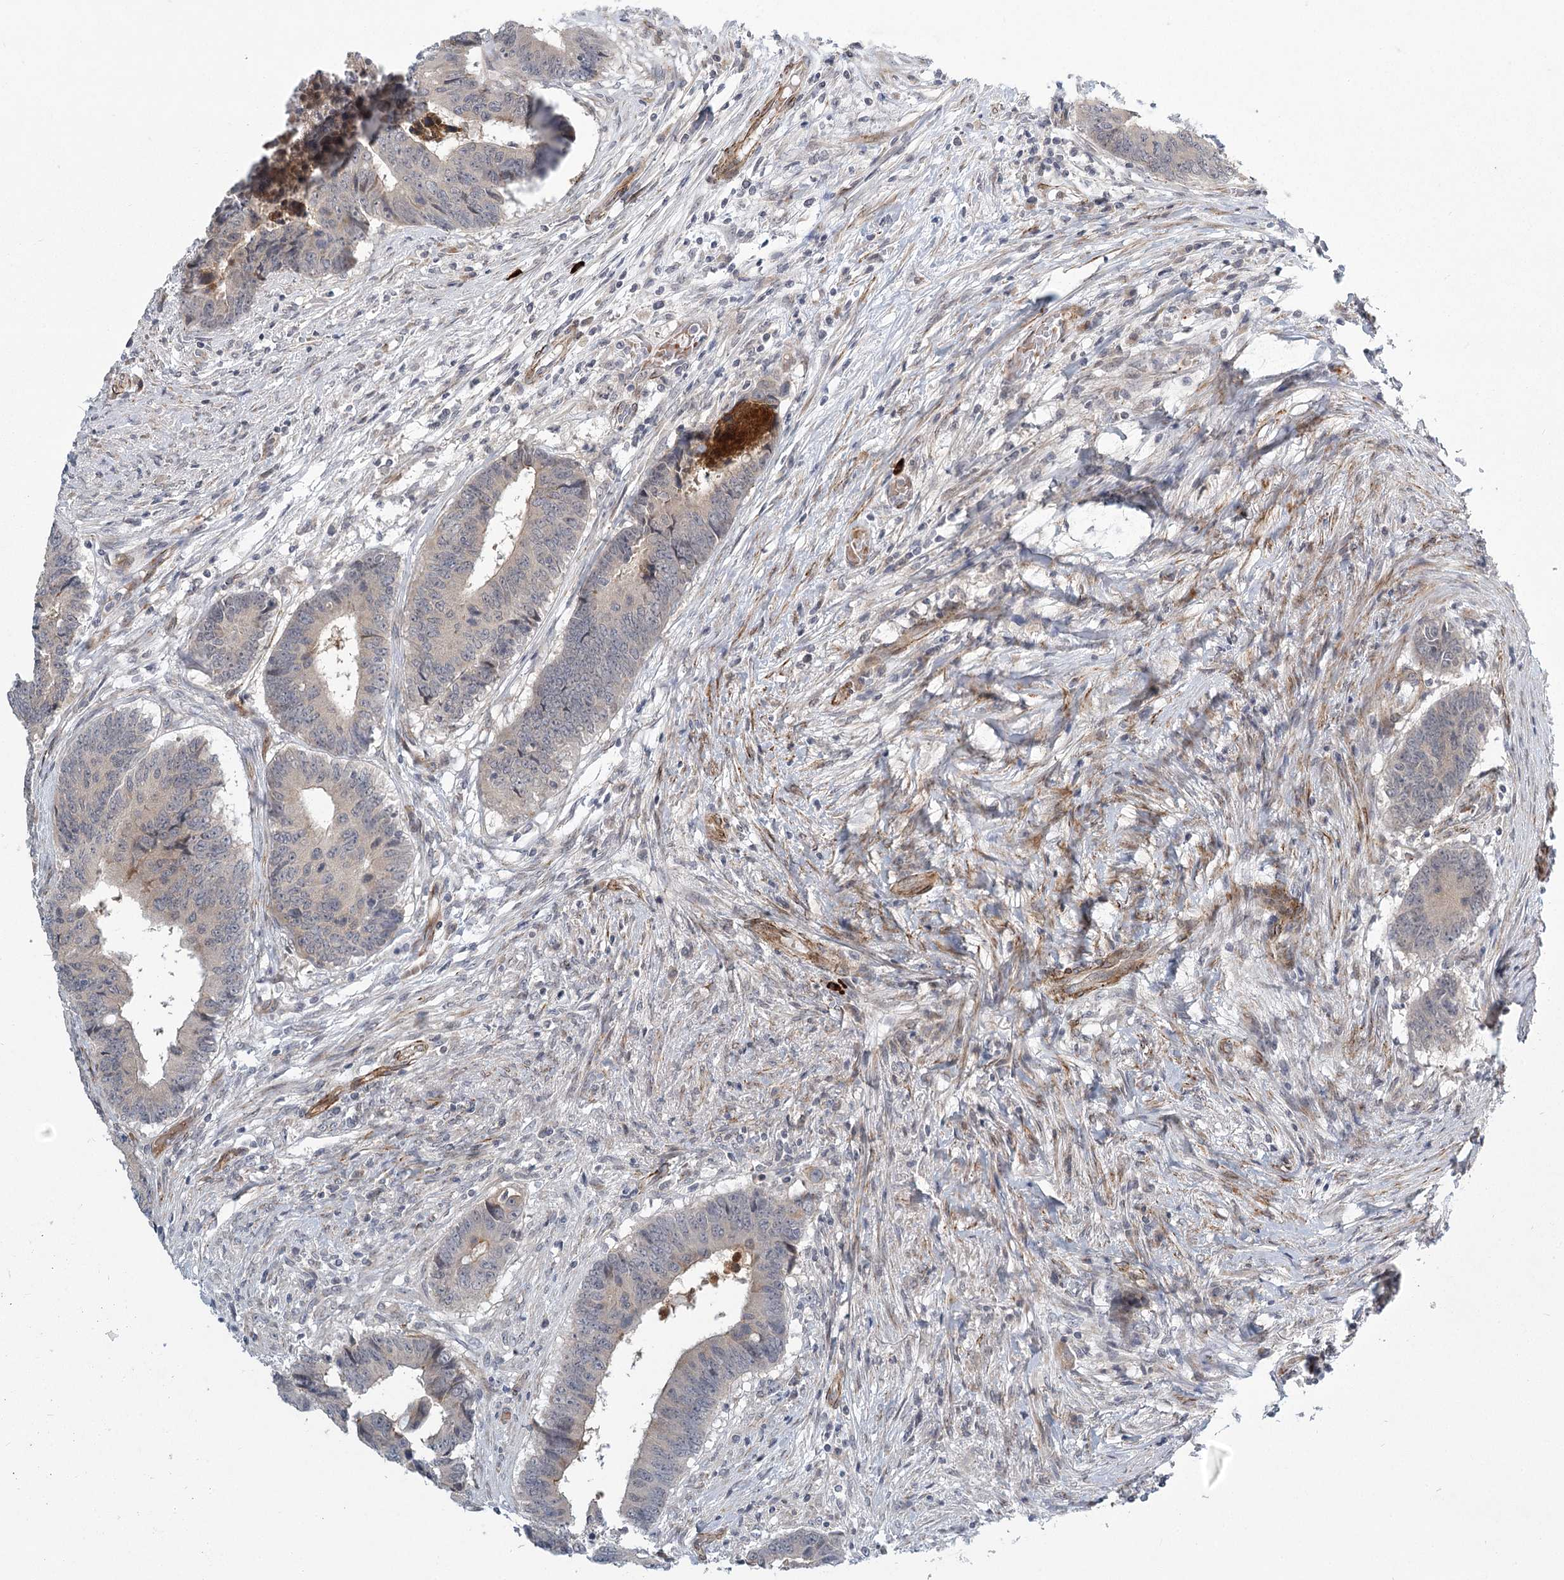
{"staining": {"intensity": "weak", "quantity": "<25%", "location": "cytoplasmic/membranous"}, "tissue": "colorectal cancer", "cell_type": "Tumor cells", "image_type": "cancer", "snomed": [{"axis": "morphology", "description": "Adenocarcinoma, NOS"}, {"axis": "topography", "description": "Rectum"}], "caption": "DAB immunohistochemical staining of human adenocarcinoma (colorectal) exhibits no significant positivity in tumor cells.", "gene": "MEPE", "patient": {"sex": "male", "age": 84}}